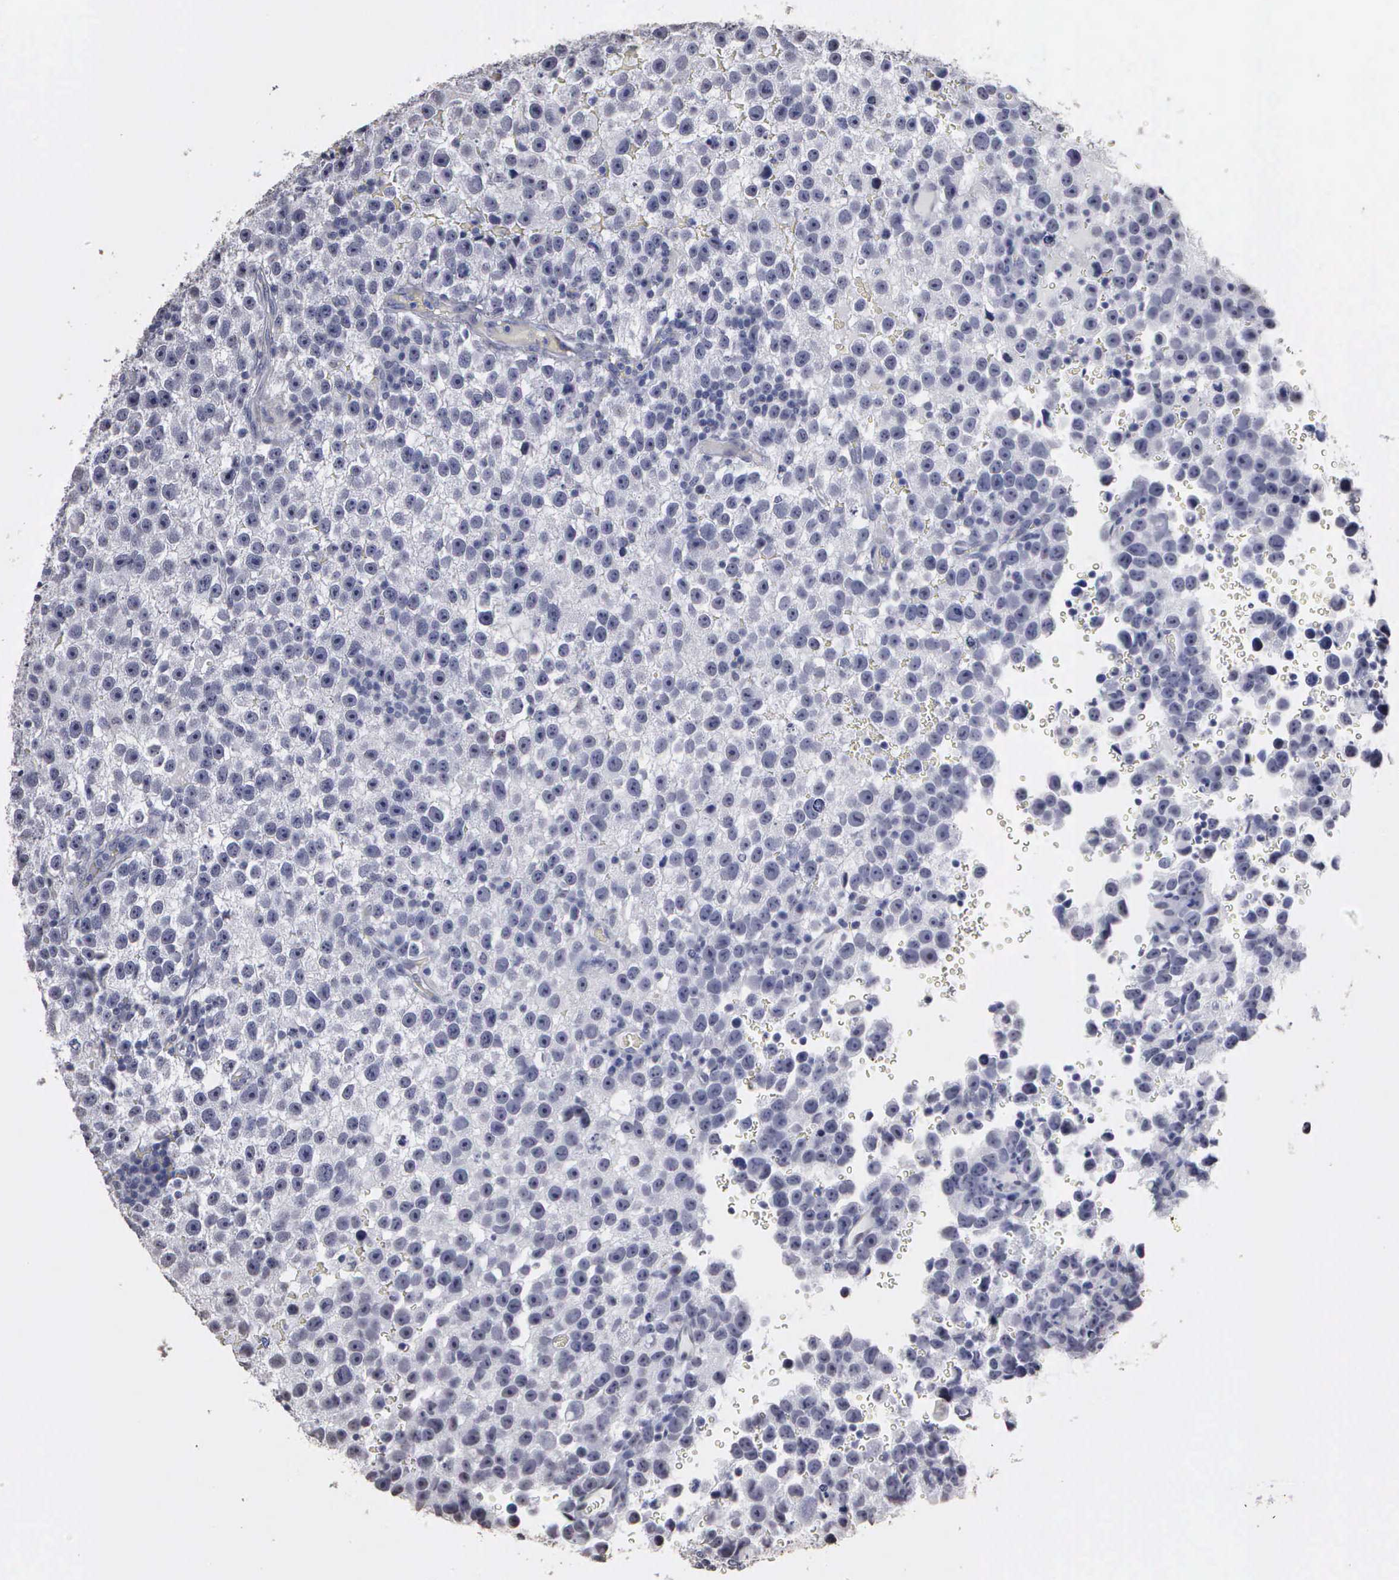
{"staining": {"intensity": "negative", "quantity": "none", "location": "none"}, "tissue": "testis cancer", "cell_type": "Tumor cells", "image_type": "cancer", "snomed": [{"axis": "morphology", "description": "Seminoma, NOS"}, {"axis": "topography", "description": "Testis"}], "caption": "The histopathology image shows no staining of tumor cells in testis cancer.", "gene": "UPB1", "patient": {"sex": "male", "age": 33}}